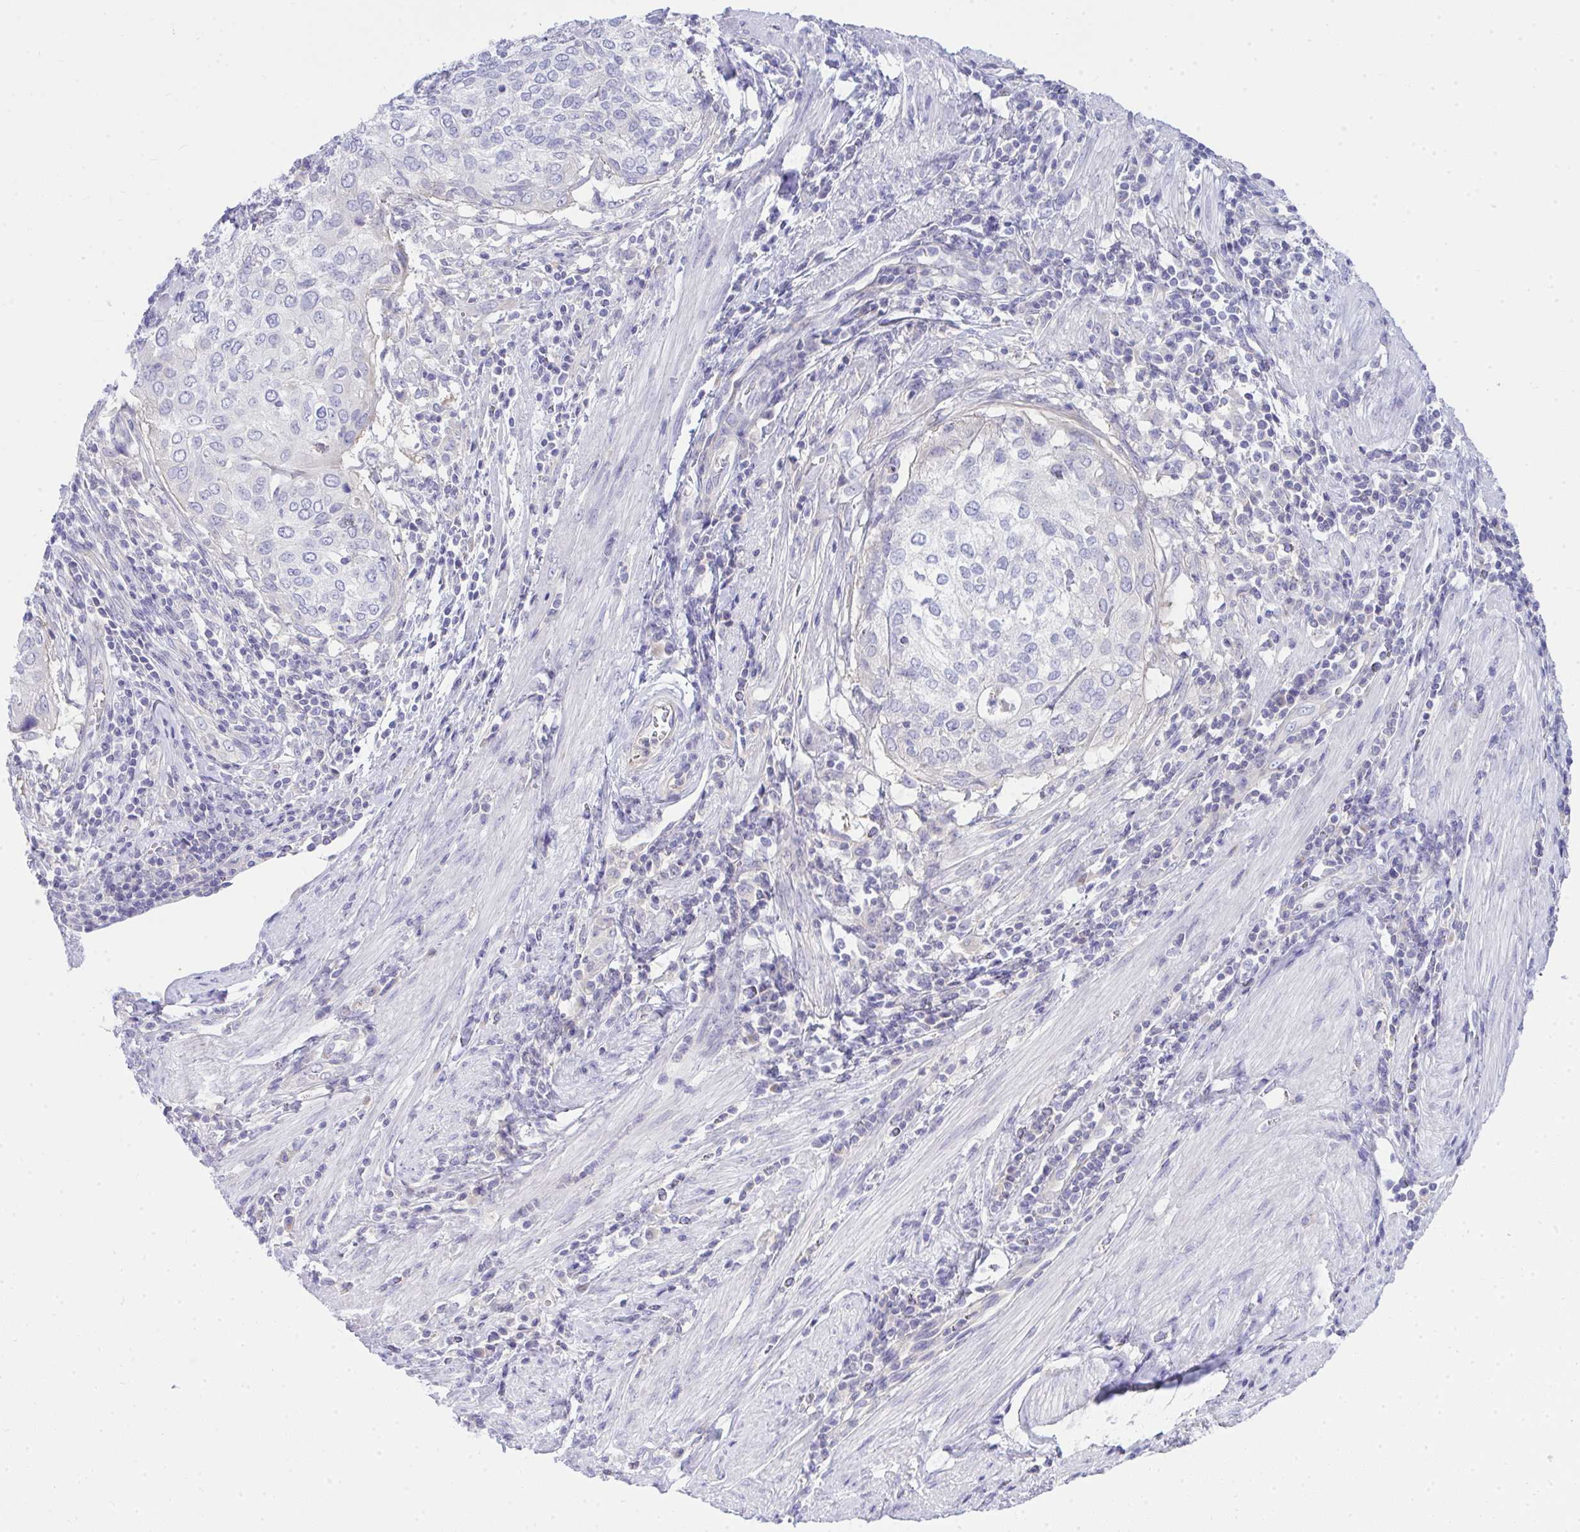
{"staining": {"intensity": "negative", "quantity": "none", "location": "none"}, "tissue": "cervical cancer", "cell_type": "Tumor cells", "image_type": "cancer", "snomed": [{"axis": "morphology", "description": "Squamous cell carcinoma, NOS"}, {"axis": "topography", "description": "Cervix"}], "caption": "This is an immunohistochemistry histopathology image of human cervical cancer (squamous cell carcinoma). There is no positivity in tumor cells.", "gene": "LRRC36", "patient": {"sex": "female", "age": 38}}